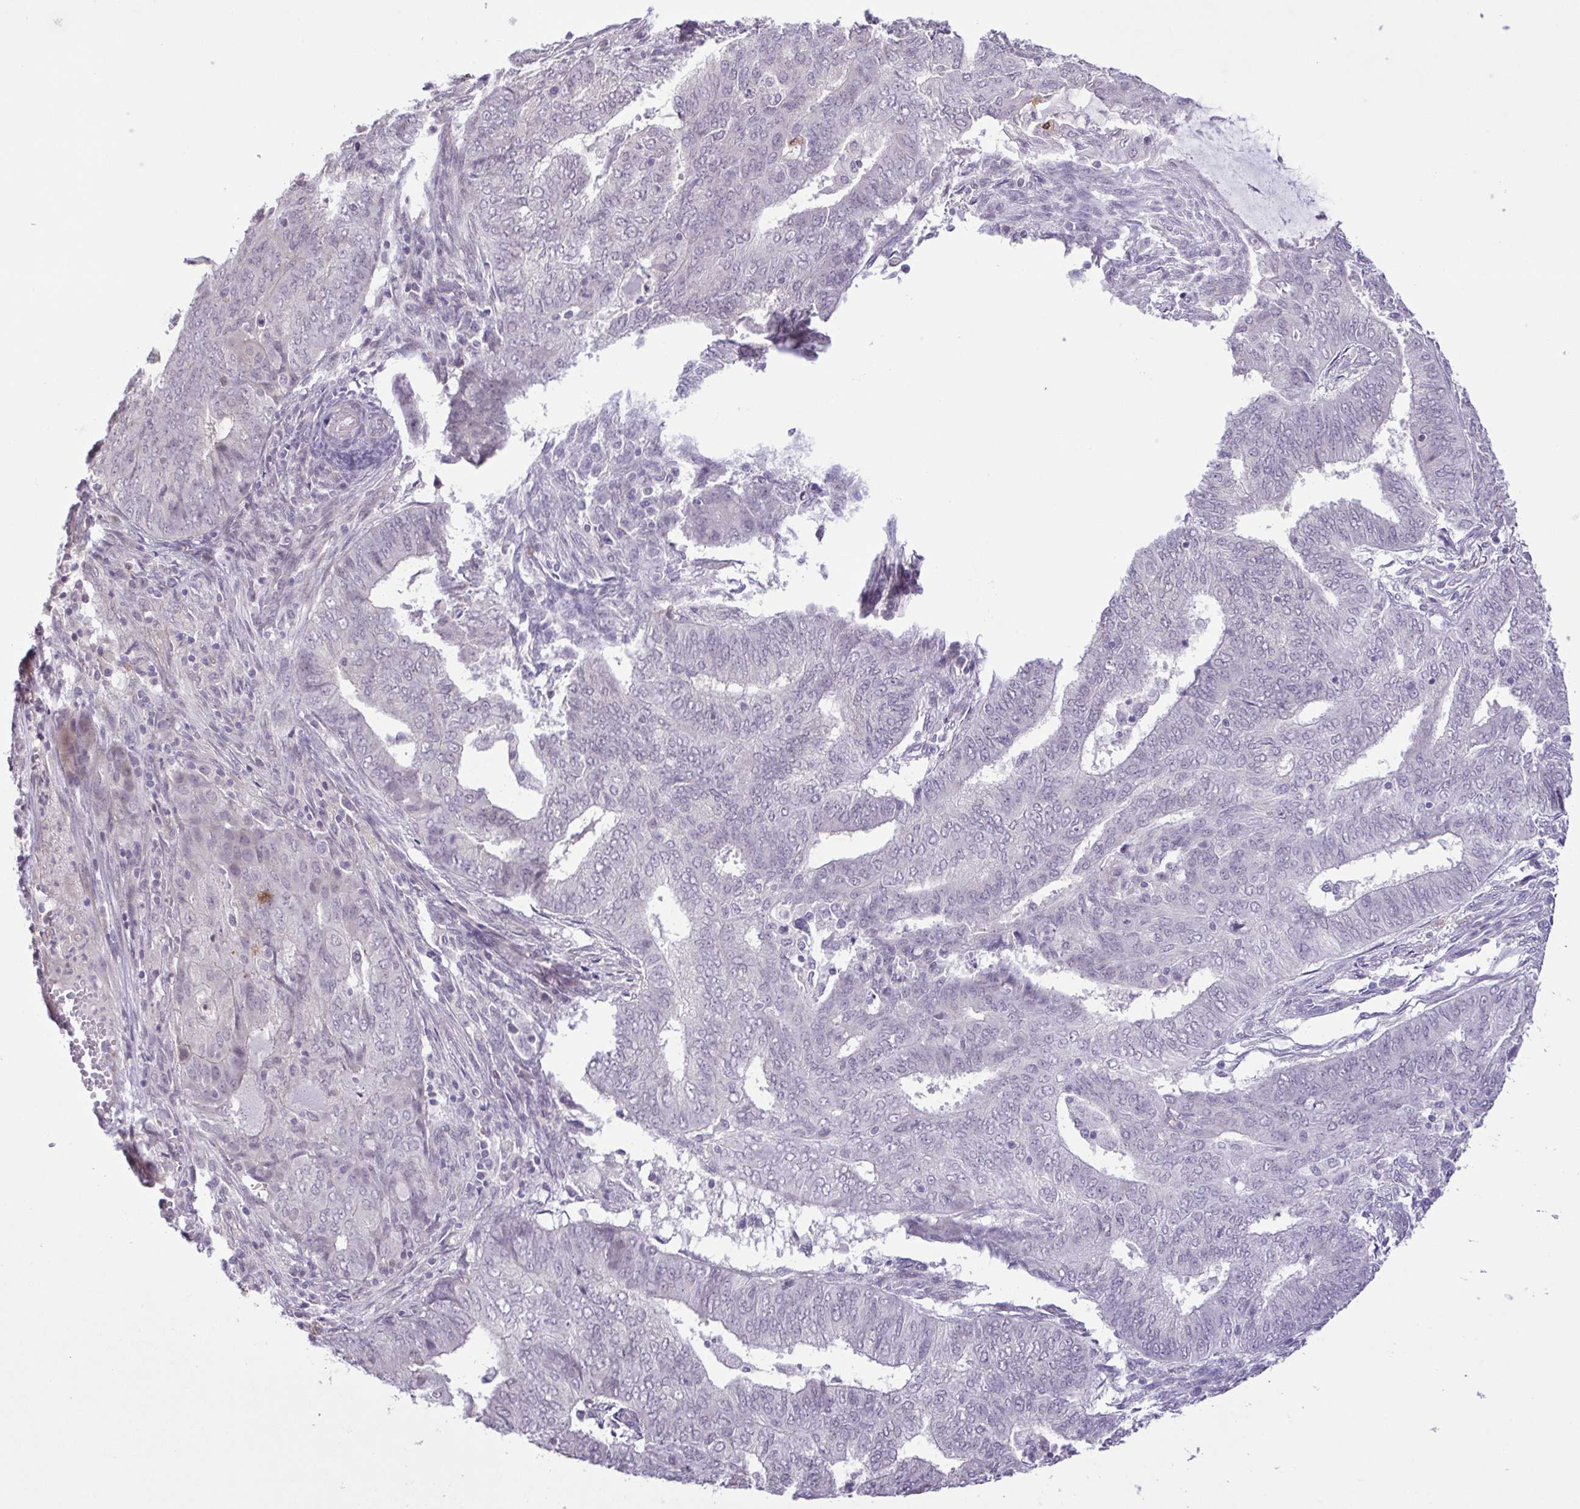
{"staining": {"intensity": "negative", "quantity": "none", "location": "none"}, "tissue": "endometrial cancer", "cell_type": "Tumor cells", "image_type": "cancer", "snomed": [{"axis": "morphology", "description": "Adenocarcinoma, NOS"}, {"axis": "topography", "description": "Endometrium"}], "caption": "Tumor cells are negative for brown protein staining in endometrial cancer. (Stains: DAB (3,3'-diaminobenzidine) IHC with hematoxylin counter stain, Microscopy: brightfield microscopy at high magnification).", "gene": "IL1RN", "patient": {"sex": "female", "age": 62}}